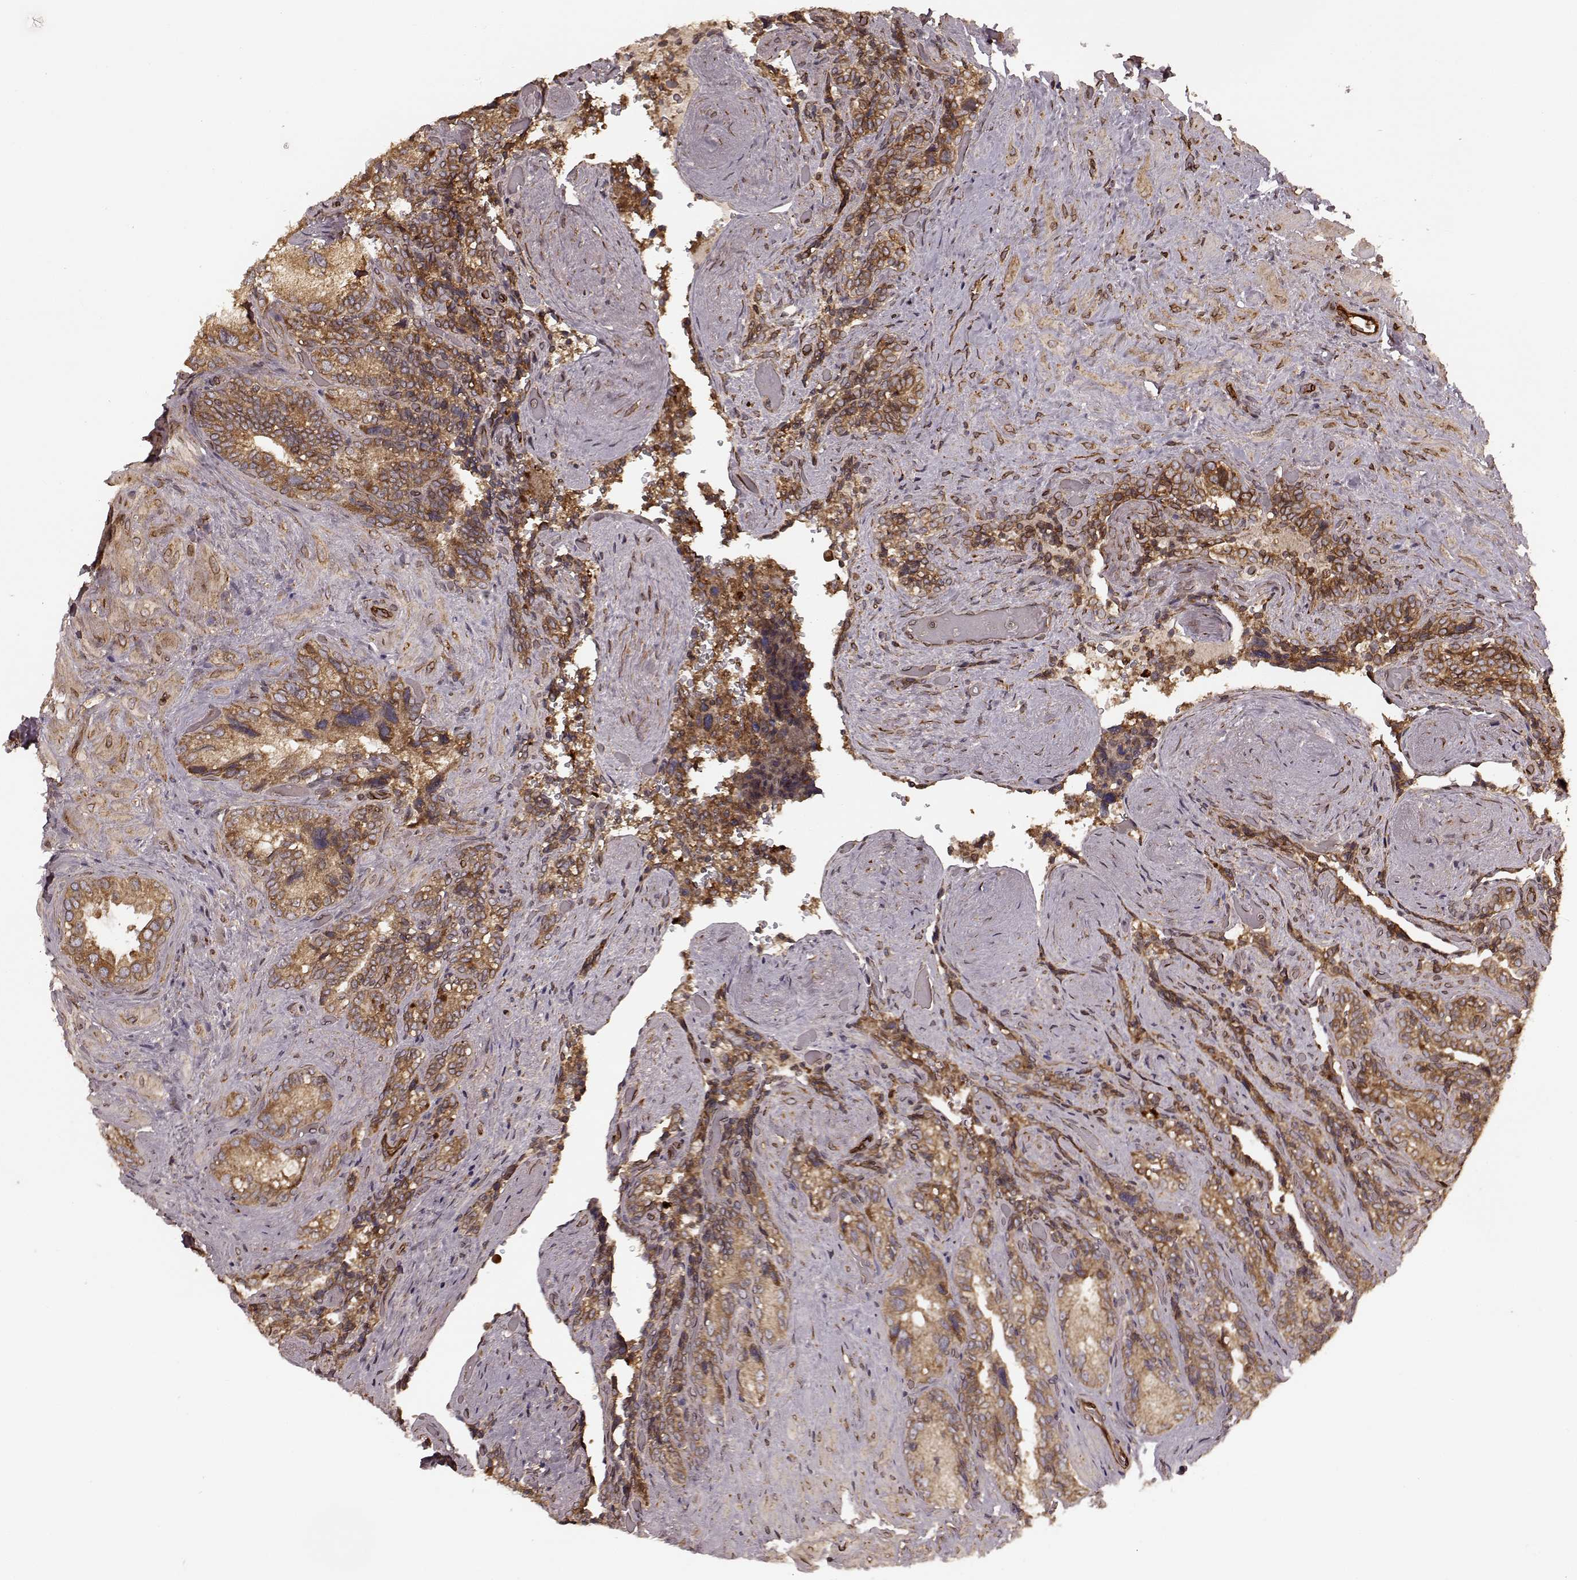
{"staining": {"intensity": "moderate", "quantity": ">75%", "location": "cytoplasmic/membranous"}, "tissue": "seminal vesicle", "cell_type": "Glandular cells", "image_type": "normal", "snomed": [{"axis": "morphology", "description": "Normal tissue, NOS"}, {"axis": "topography", "description": "Seminal veicle"}], "caption": "Protein staining by IHC demonstrates moderate cytoplasmic/membranous positivity in approximately >75% of glandular cells in normal seminal vesicle.", "gene": "AGPAT1", "patient": {"sex": "male", "age": 69}}